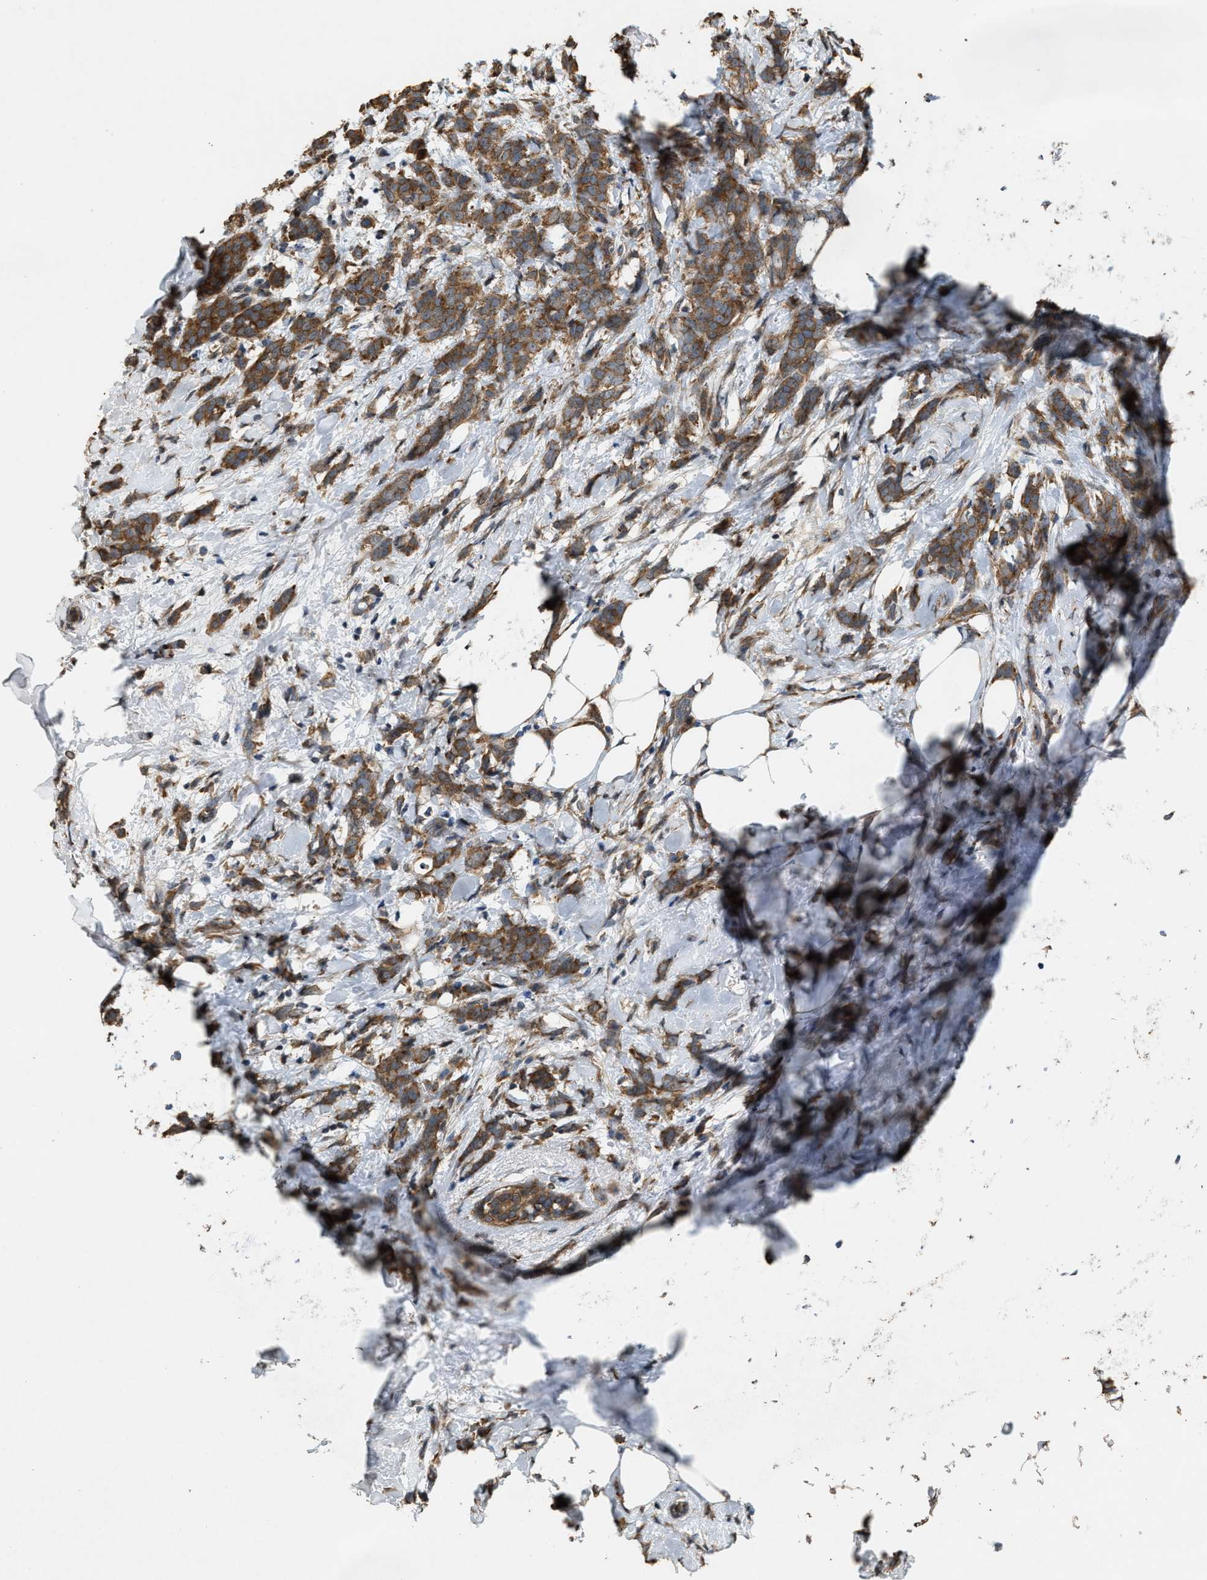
{"staining": {"intensity": "moderate", "quantity": ">75%", "location": "cytoplasmic/membranous"}, "tissue": "breast cancer", "cell_type": "Tumor cells", "image_type": "cancer", "snomed": [{"axis": "morphology", "description": "Lobular carcinoma, in situ"}, {"axis": "morphology", "description": "Lobular carcinoma"}, {"axis": "topography", "description": "Breast"}], "caption": "A medium amount of moderate cytoplasmic/membranous staining is appreciated in about >75% of tumor cells in breast cancer tissue.", "gene": "ARHGEF5", "patient": {"sex": "female", "age": 41}}